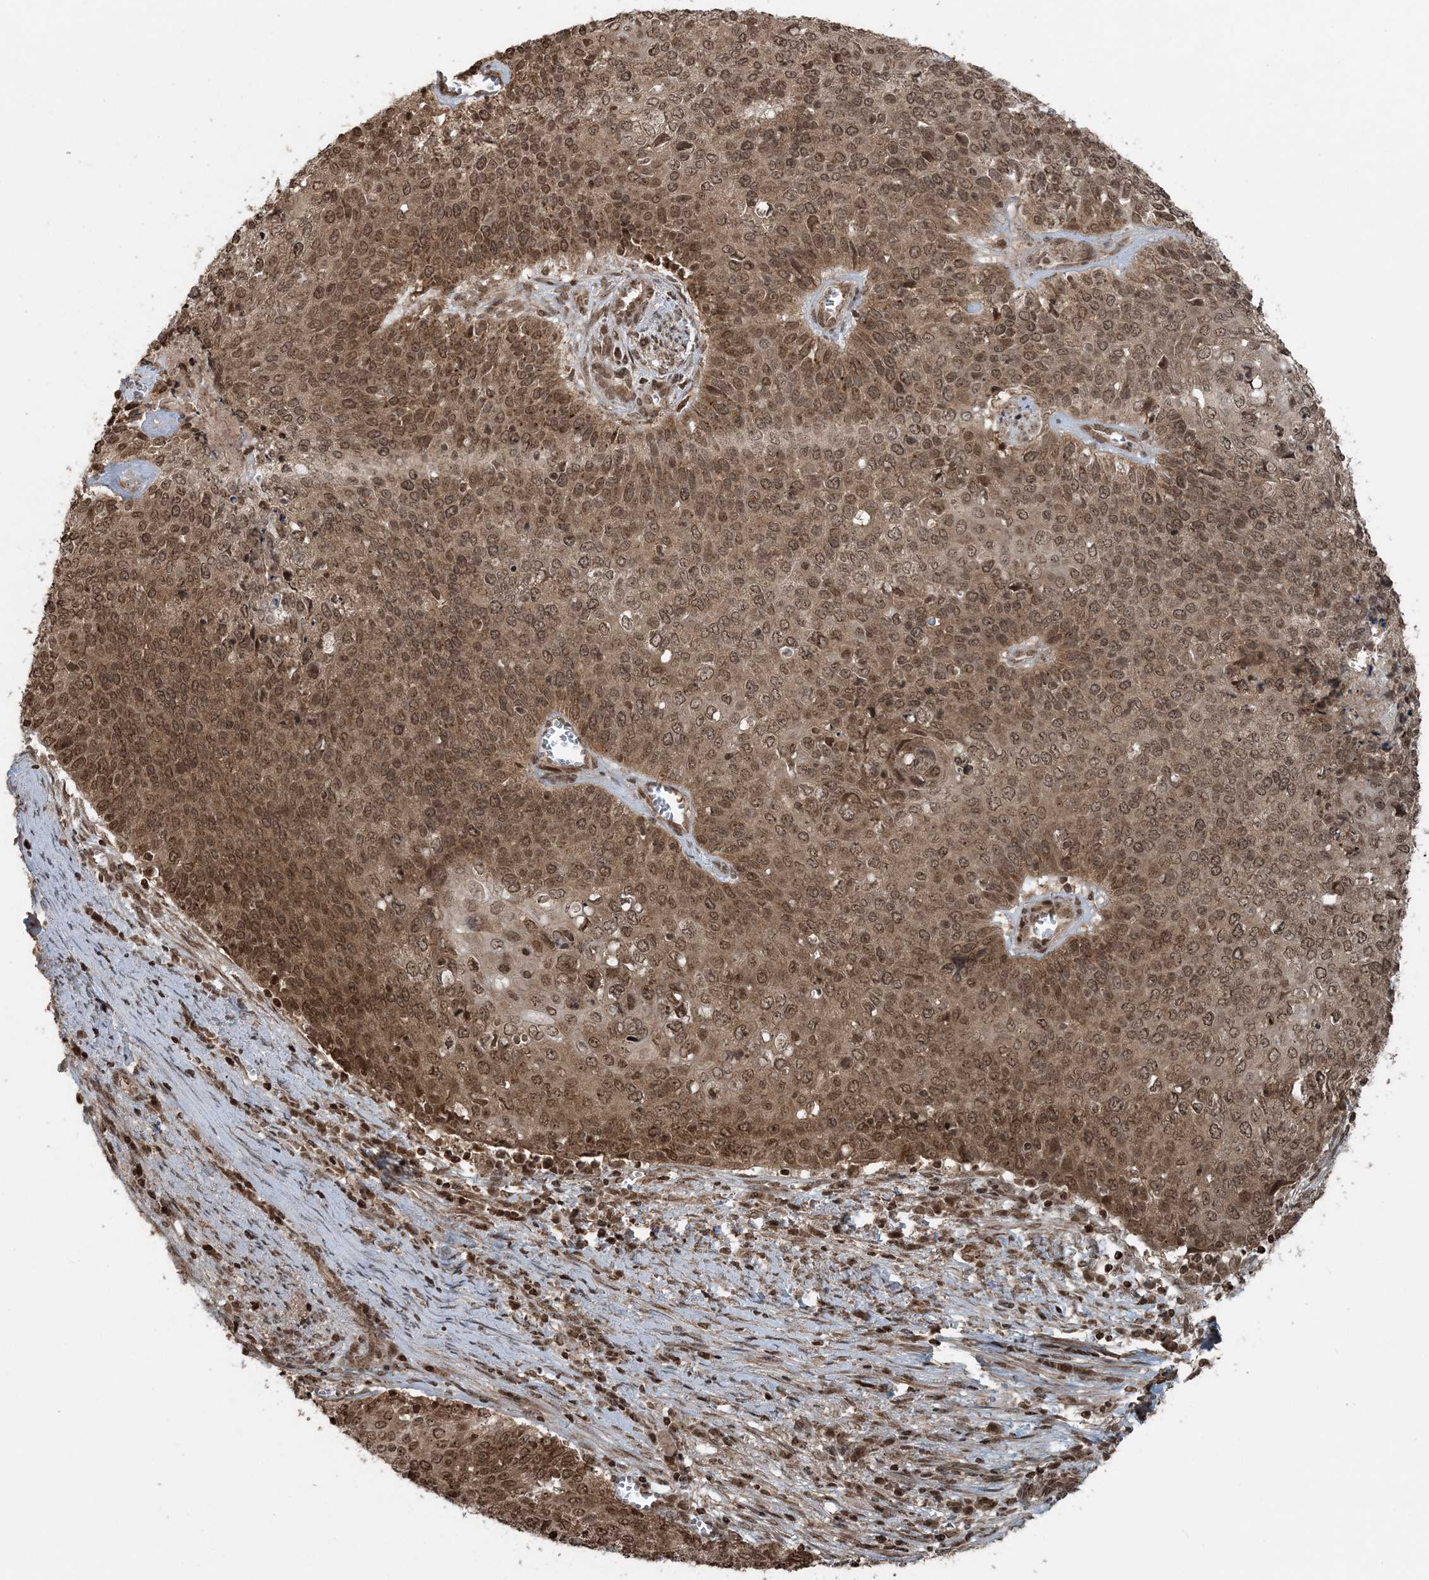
{"staining": {"intensity": "moderate", "quantity": ">75%", "location": "cytoplasmic/membranous,nuclear"}, "tissue": "cervical cancer", "cell_type": "Tumor cells", "image_type": "cancer", "snomed": [{"axis": "morphology", "description": "Squamous cell carcinoma, NOS"}, {"axis": "topography", "description": "Cervix"}], "caption": "Human squamous cell carcinoma (cervical) stained with a brown dye shows moderate cytoplasmic/membranous and nuclear positive staining in about >75% of tumor cells.", "gene": "ZFAND2B", "patient": {"sex": "female", "age": 39}}